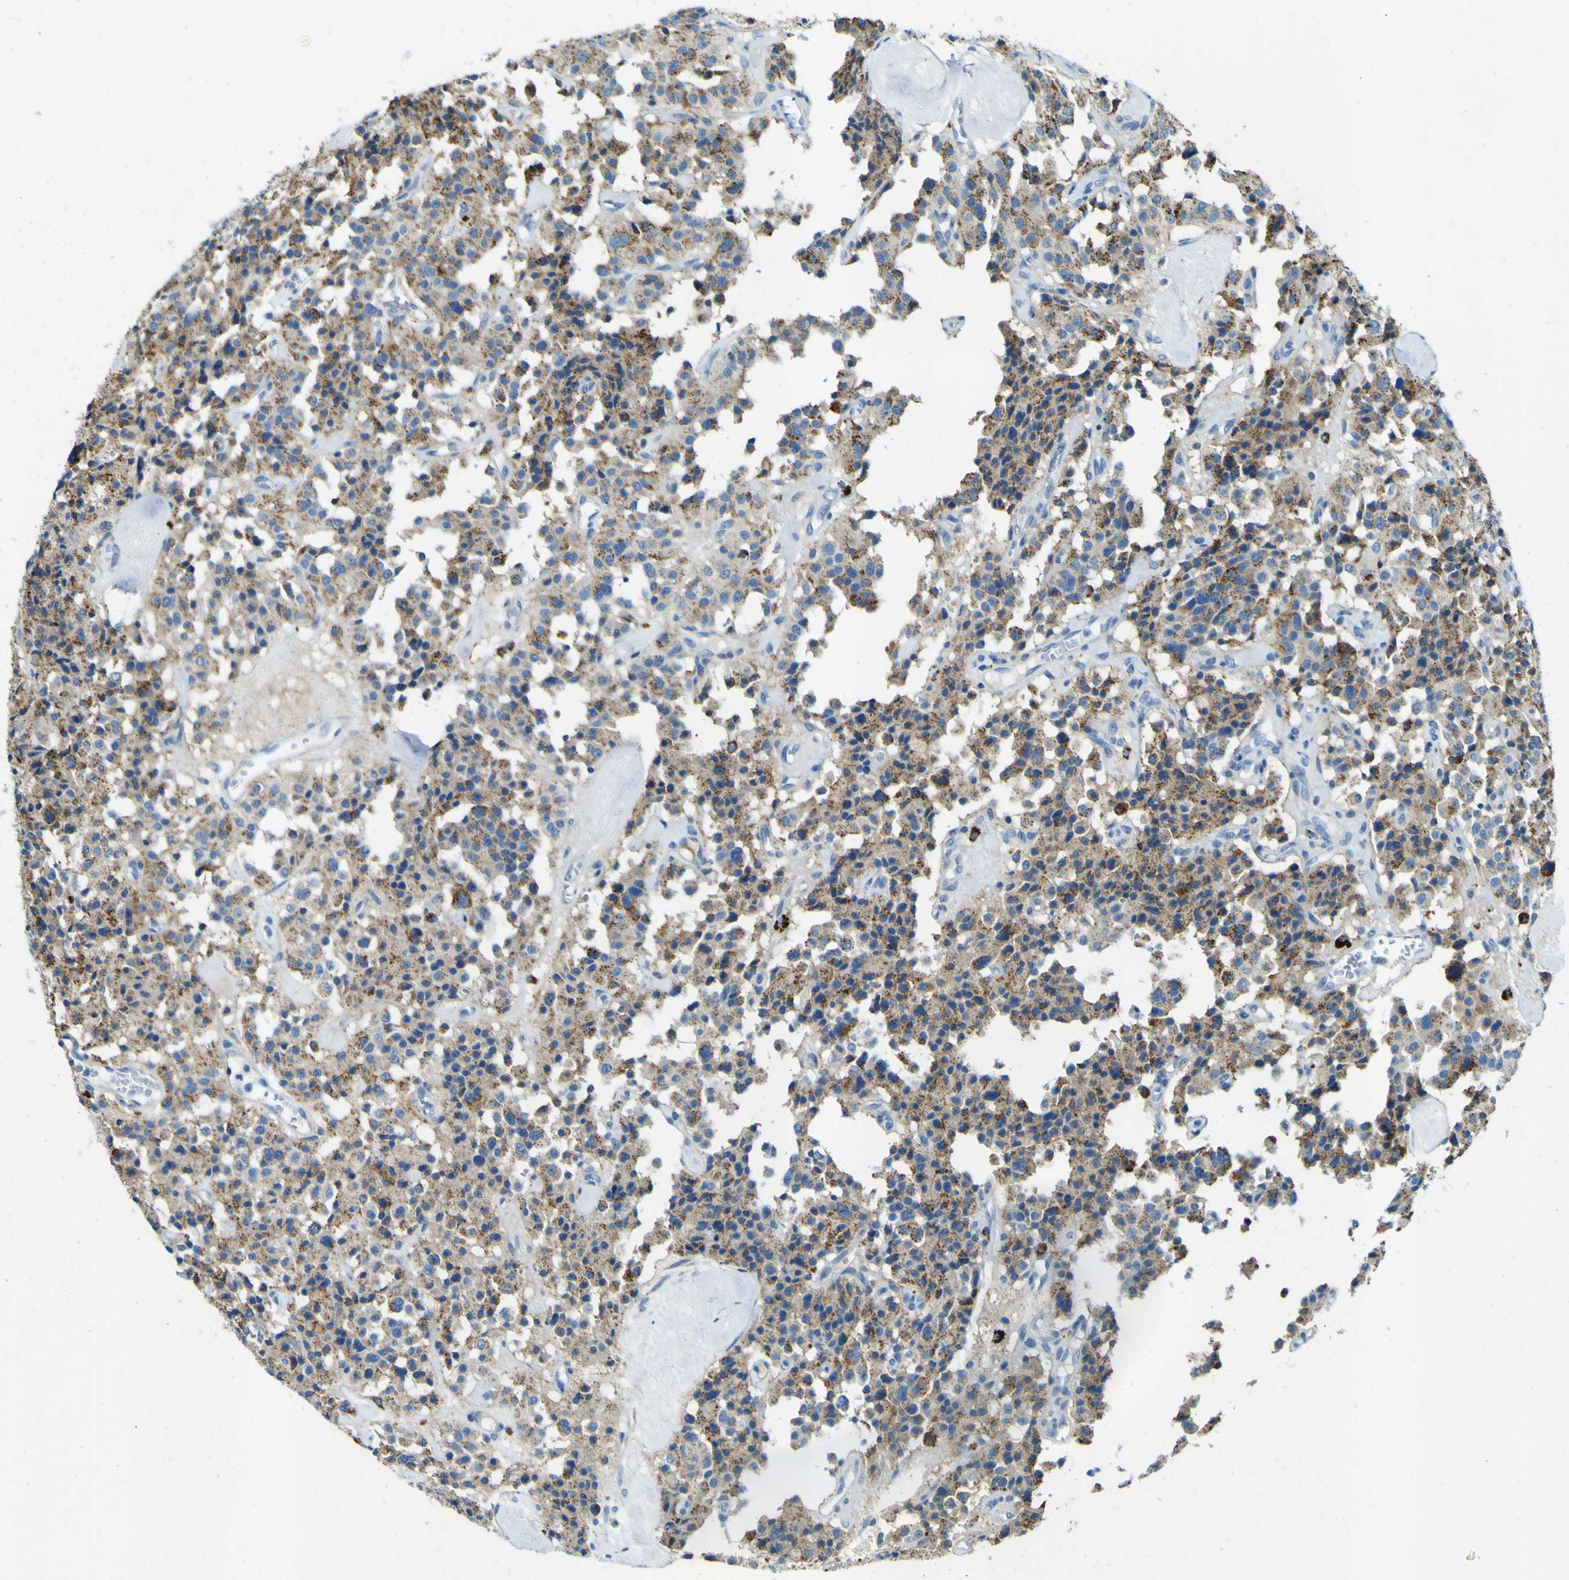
{"staining": {"intensity": "moderate", "quantity": ">75%", "location": "cytoplasmic/membranous"}, "tissue": "carcinoid", "cell_type": "Tumor cells", "image_type": "cancer", "snomed": [{"axis": "morphology", "description": "Carcinoid, malignant, NOS"}, {"axis": "topography", "description": "Lung"}], "caption": "Protein staining by IHC displays moderate cytoplasmic/membranous staining in approximately >75% of tumor cells in malignant carcinoid. (IHC, brightfield microscopy, high magnification).", "gene": "PDE9A", "patient": {"sex": "male", "age": 30}}